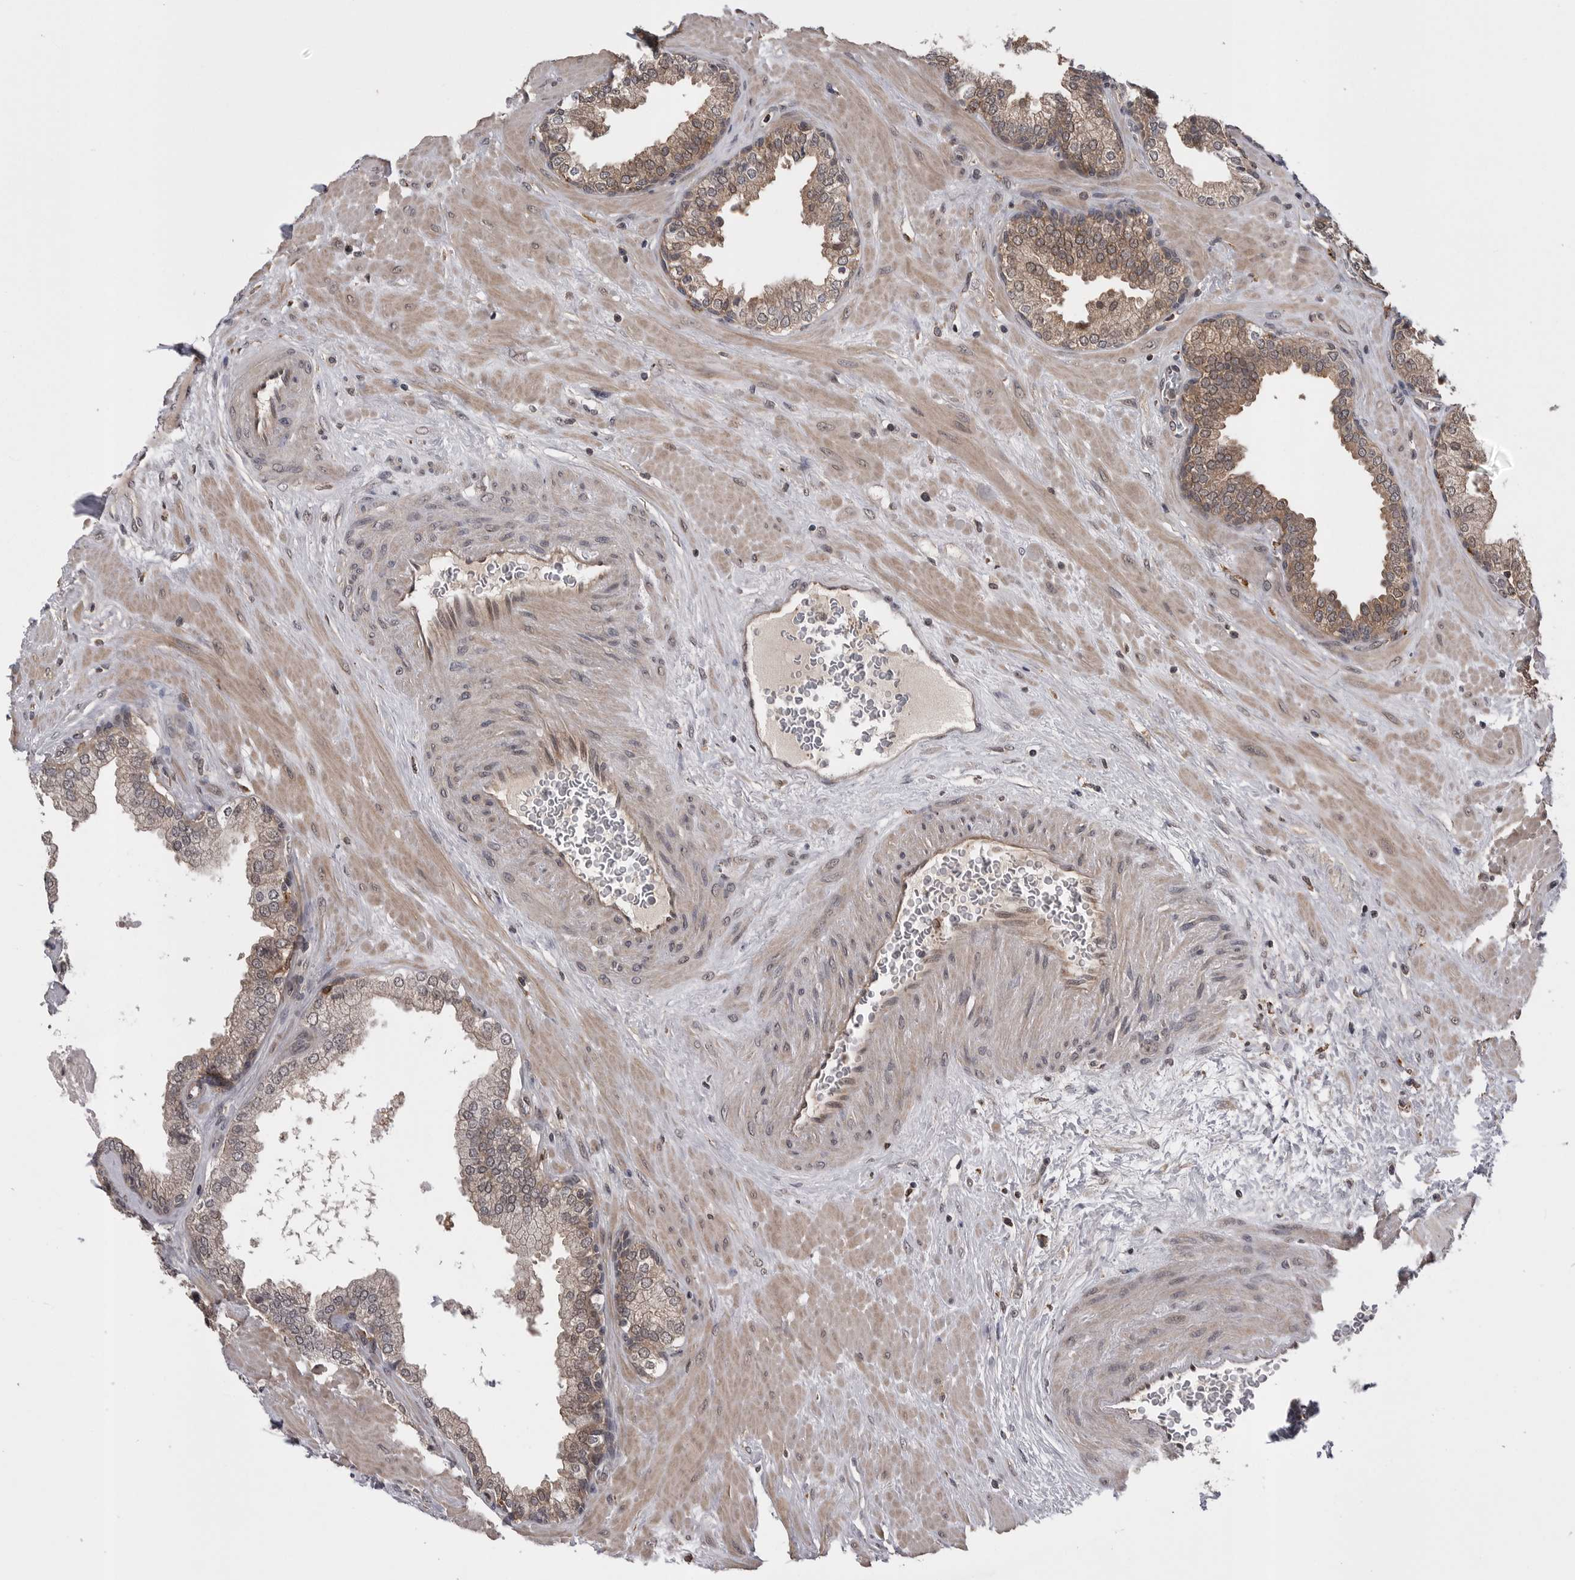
{"staining": {"intensity": "moderate", "quantity": "25%-75%", "location": "cytoplasmic/membranous"}, "tissue": "prostate", "cell_type": "Glandular cells", "image_type": "normal", "snomed": [{"axis": "morphology", "description": "Normal tissue, NOS"}, {"axis": "topography", "description": "Prostate"}], "caption": "IHC histopathology image of normal prostate stained for a protein (brown), which displays medium levels of moderate cytoplasmic/membranous expression in about 25%-75% of glandular cells.", "gene": "AOAH", "patient": {"sex": "male", "age": 51}}